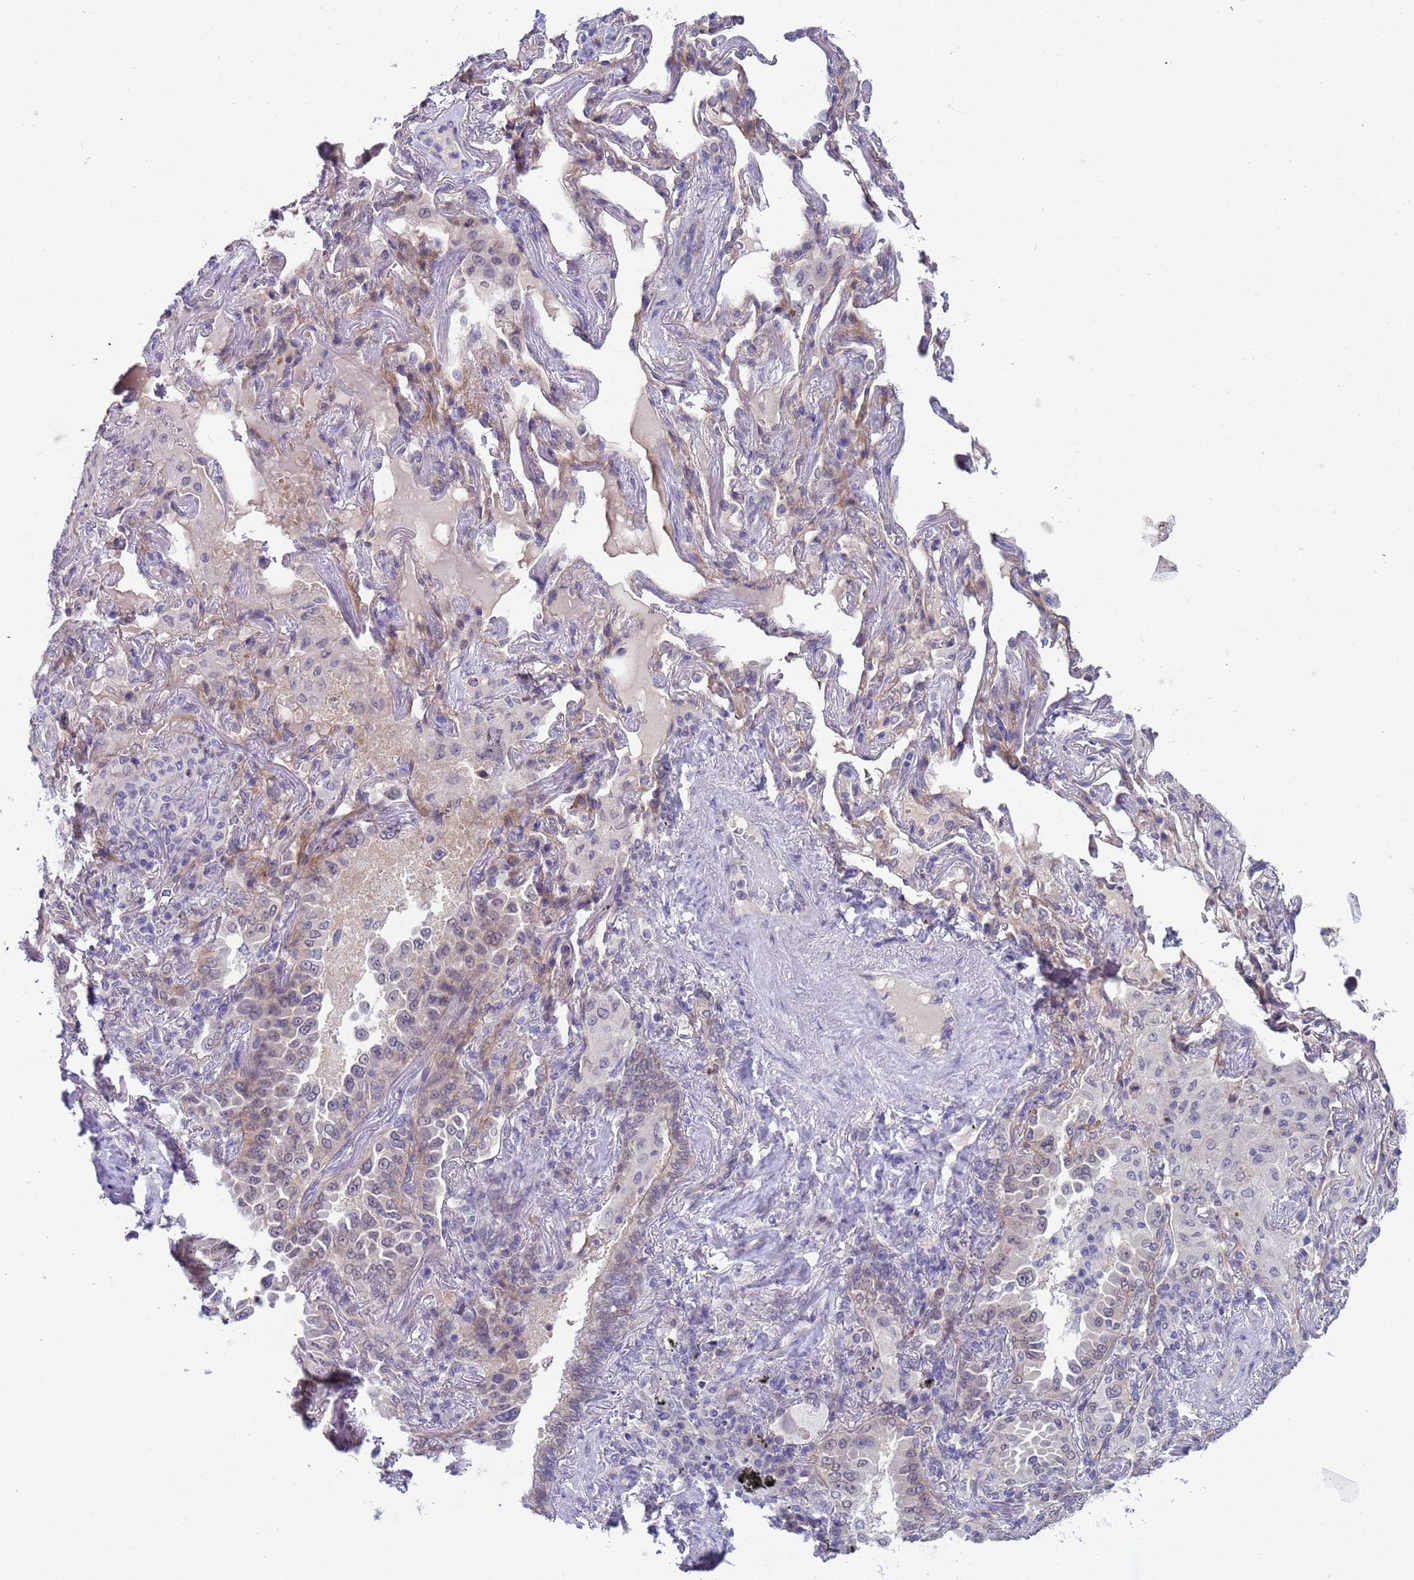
{"staining": {"intensity": "weak", "quantity": "<25%", "location": "cytoplasmic/membranous"}, "tissue": "lung cancer", "cell_type": "Tumor cells", "image_type": "cancer", "snomed": [{"axis": "morphology", "description": "Adenocarcinoma, NOS"}, {"axis": "topography", "description": "Lung"}], "caption": "A micrograph of lung cancer (adenocarcinoma) stained for a protein shows no brown staining in tumor cells.", "gene": "TRMT10A", "patient": {"sex": "female", "age": 69}}